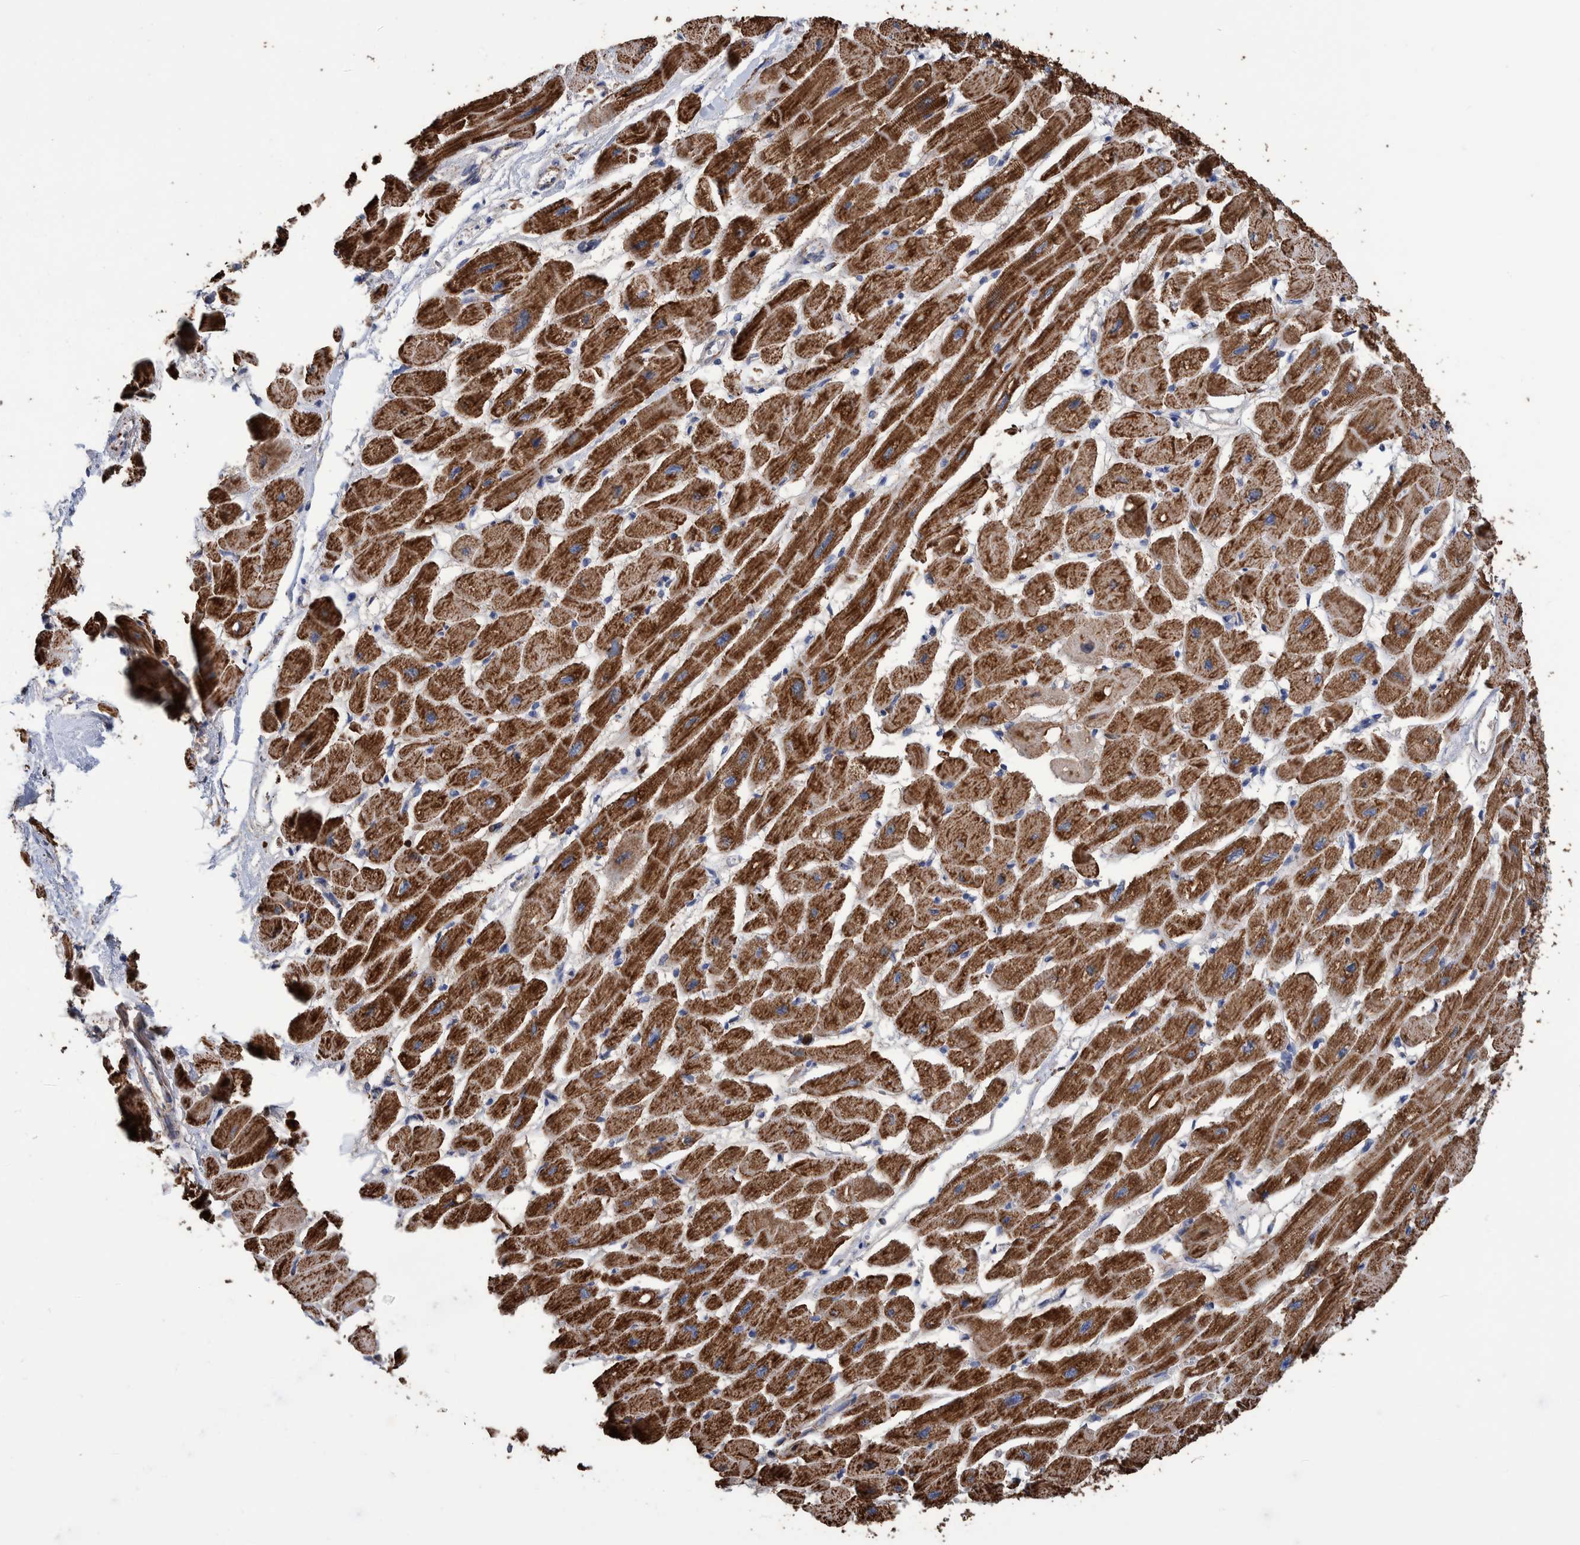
{"staining": {"intensity": "strong", "quantity": ">75%", "location": "cytoplasmic/membranous"}, "tissue": "heart muscle", "cell_type": "Cardiomyocytes", "image_type": "normal", "snomed": [{"axis": "morphology", "description": "Normal tissue, NOS"}, {"axis": "topography", "description": "Heart"}], "caption": "The micrograph shows immunohistochemical staining of unremarkable heart muscle. There is strong cytoplasmic/membranous positivity is appreciated in about >75% of cardiomyocytes.", "gene": "DECR1", "patient": {"sex": "female", "age": 54}}